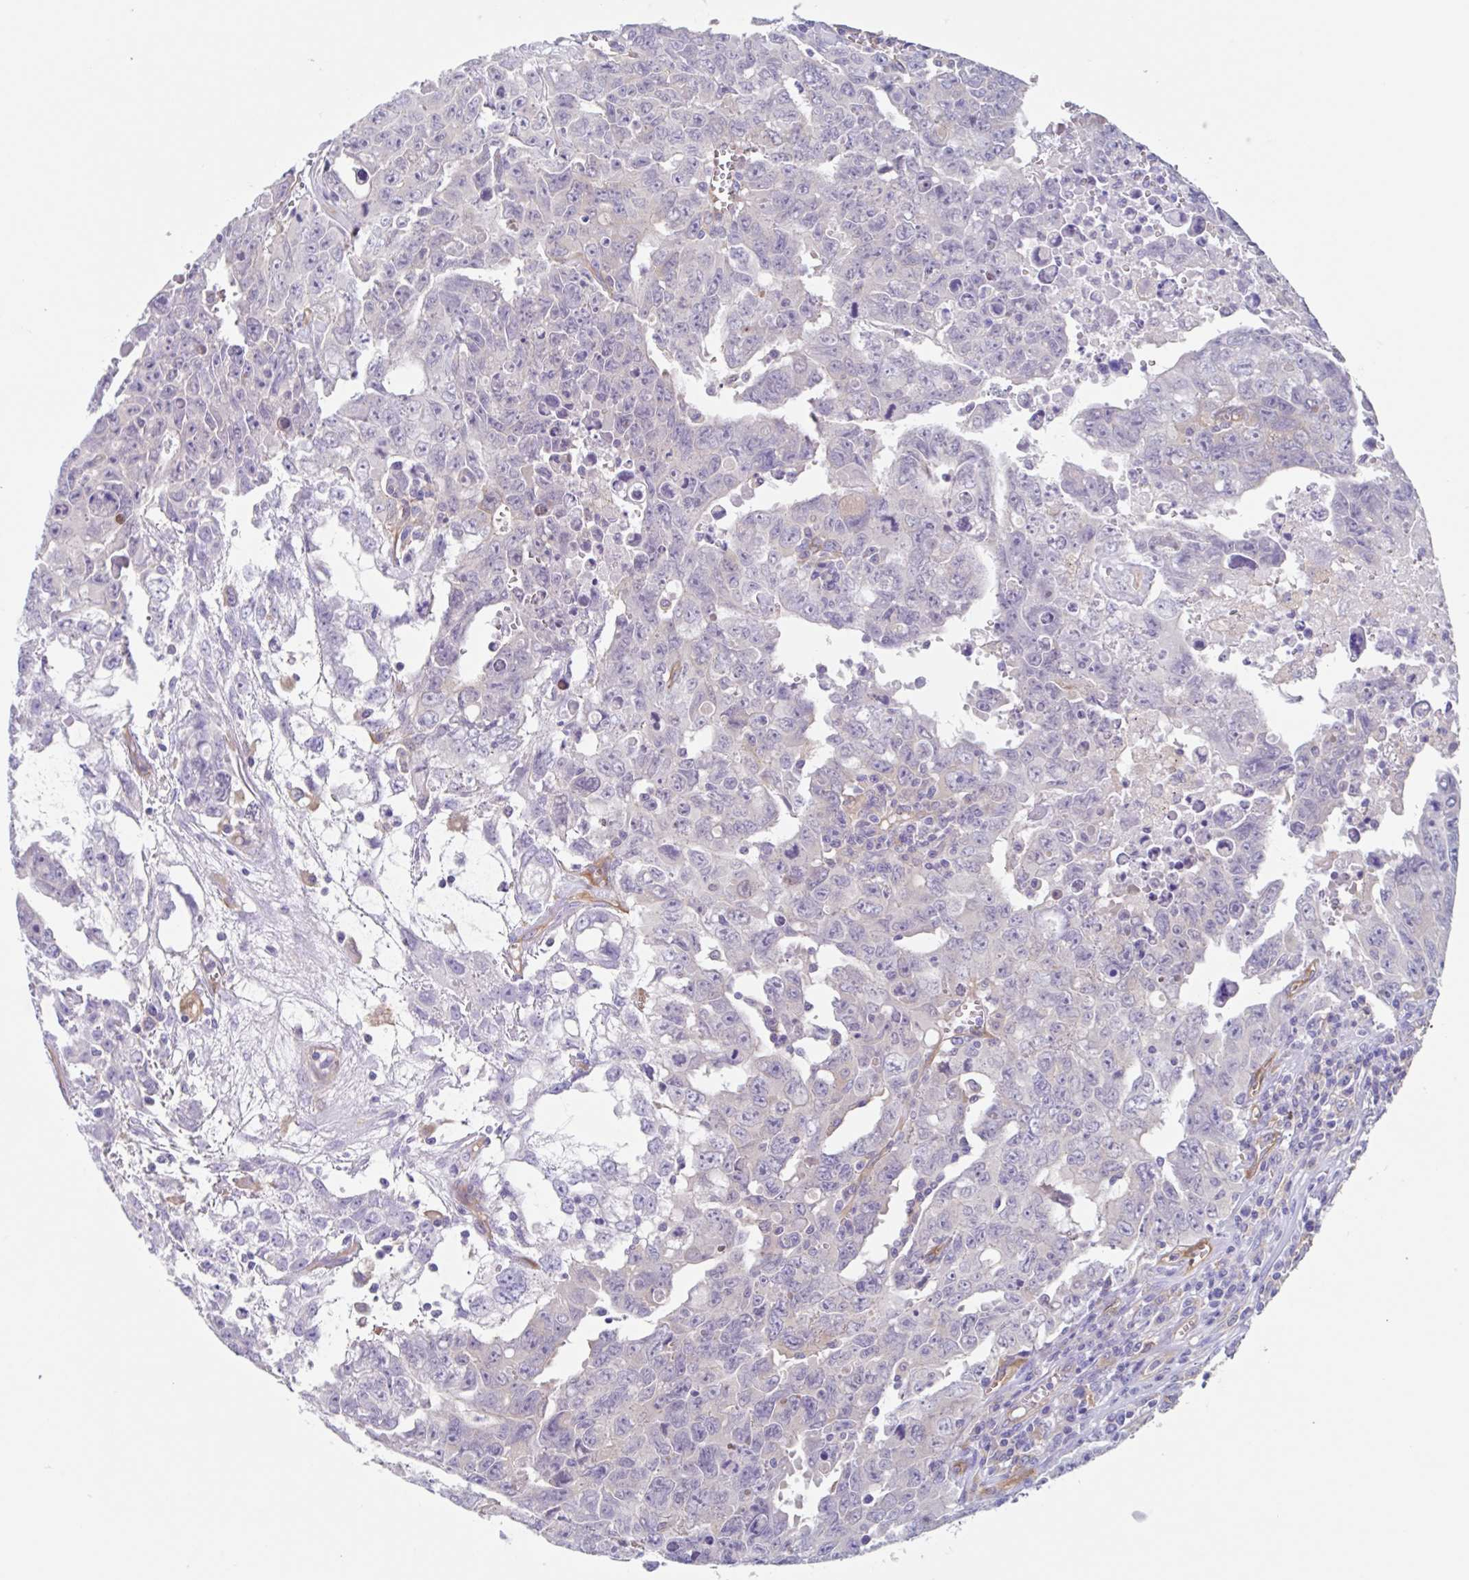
{"staining": {"intensity": "negative", "quantity": "none", "location": "none"}, "tissue": "testis cancer", "cell_type": "Tumor cells", "image_type": "cancer", "snomed": [{"axis": "morphology", "description": "Carcinoma, Embryonal, NOS"}, {"axis": "topography", "description": "Testis"}], "caption": "Immunohistochemistry of human testis cancer (embryonal carcinoma) displays no staining in tumor cells.", "gene": "EHD4", "patient": {"sex": "male", "age": 24}}